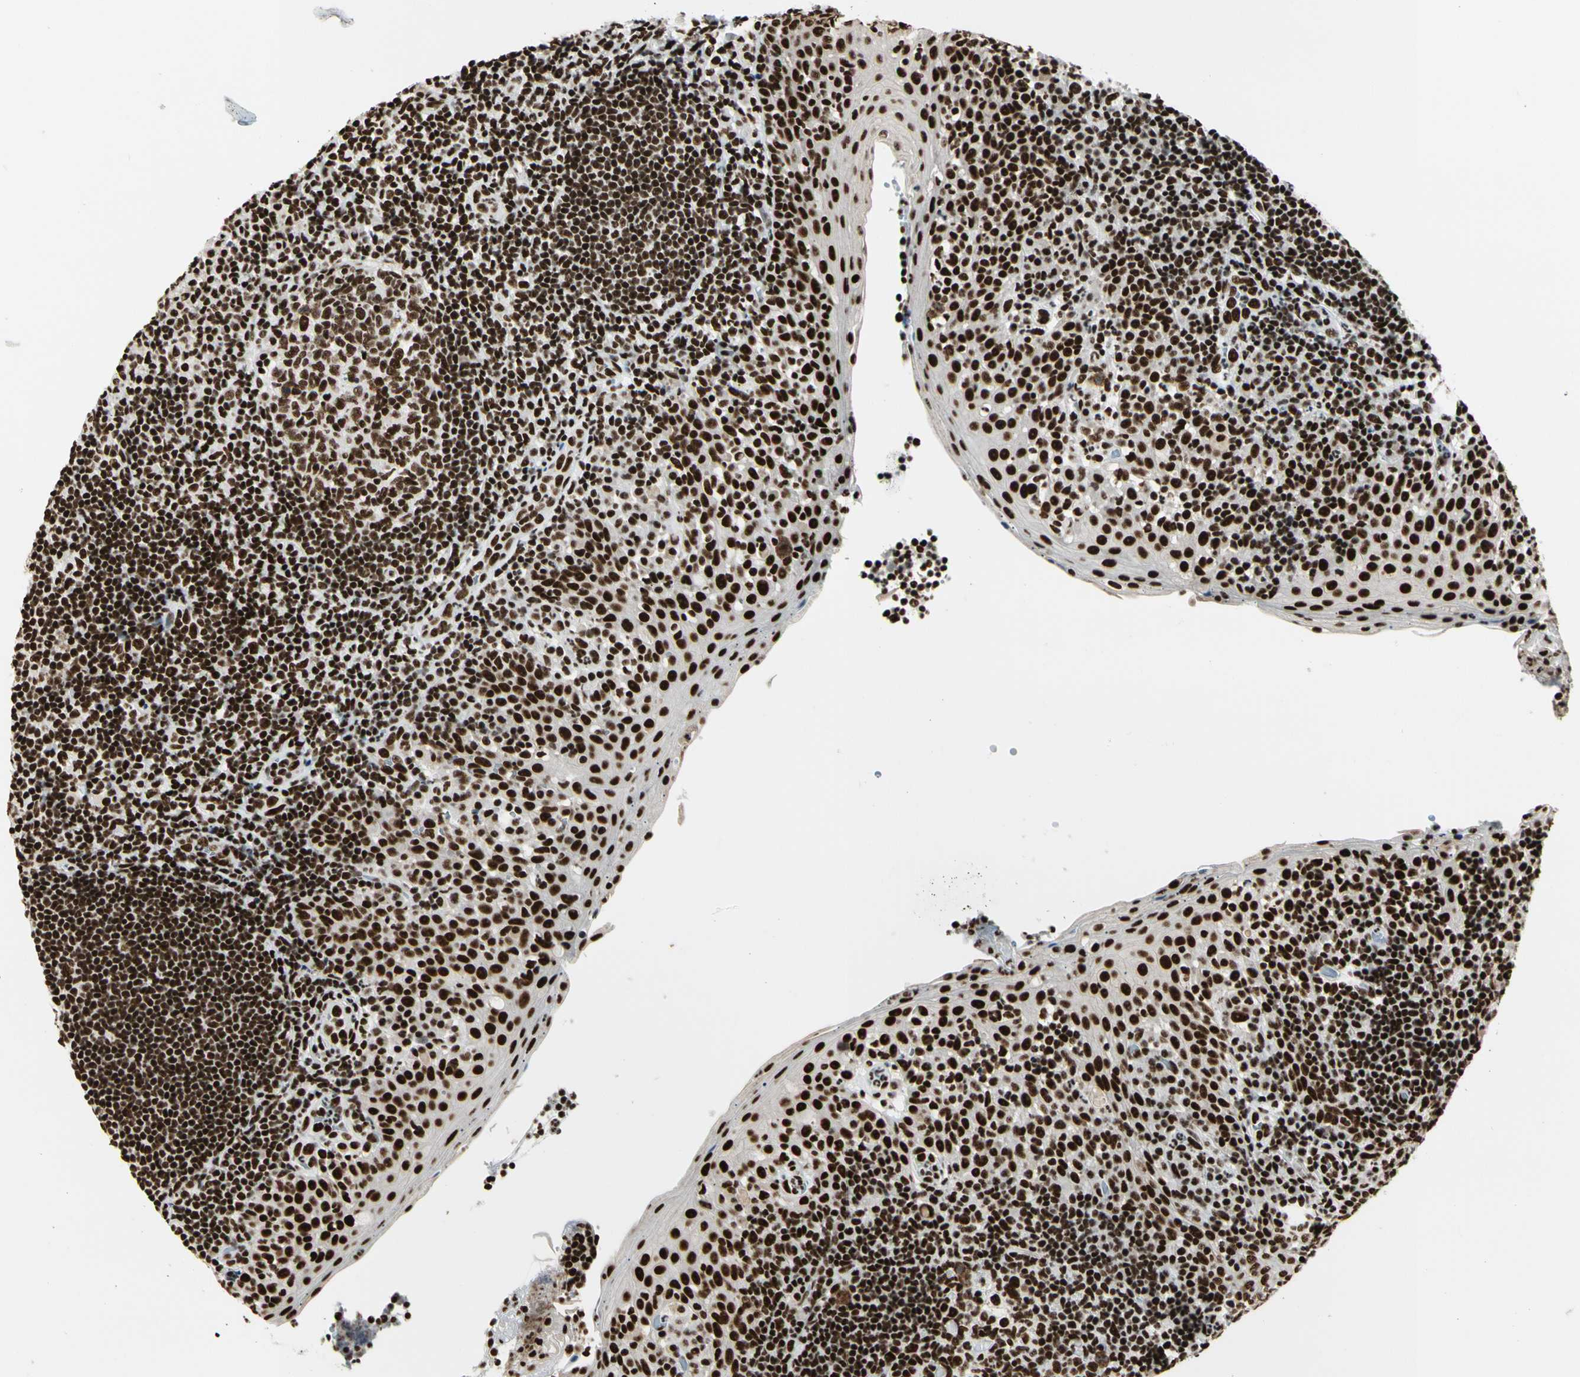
{"staining": {"intensity": "strong", "quantity": ">75%", "location": "nuclear"}, "tissue": "tonsil", "cell_type": "Germinal center cells", "image_type": "normal", "snomed": [{"axis": "morphology", "description": "Normal tissue, NOS"}, {"axis": "topography", "description": "Tonsil"}], "caption": "A high amount of strong nuclear expression is identified in approximately >75% of germinal center cells in unremarkable tonsil.", "gene": "CCAR1", "patient": {"sex": "female", "age": 40}}